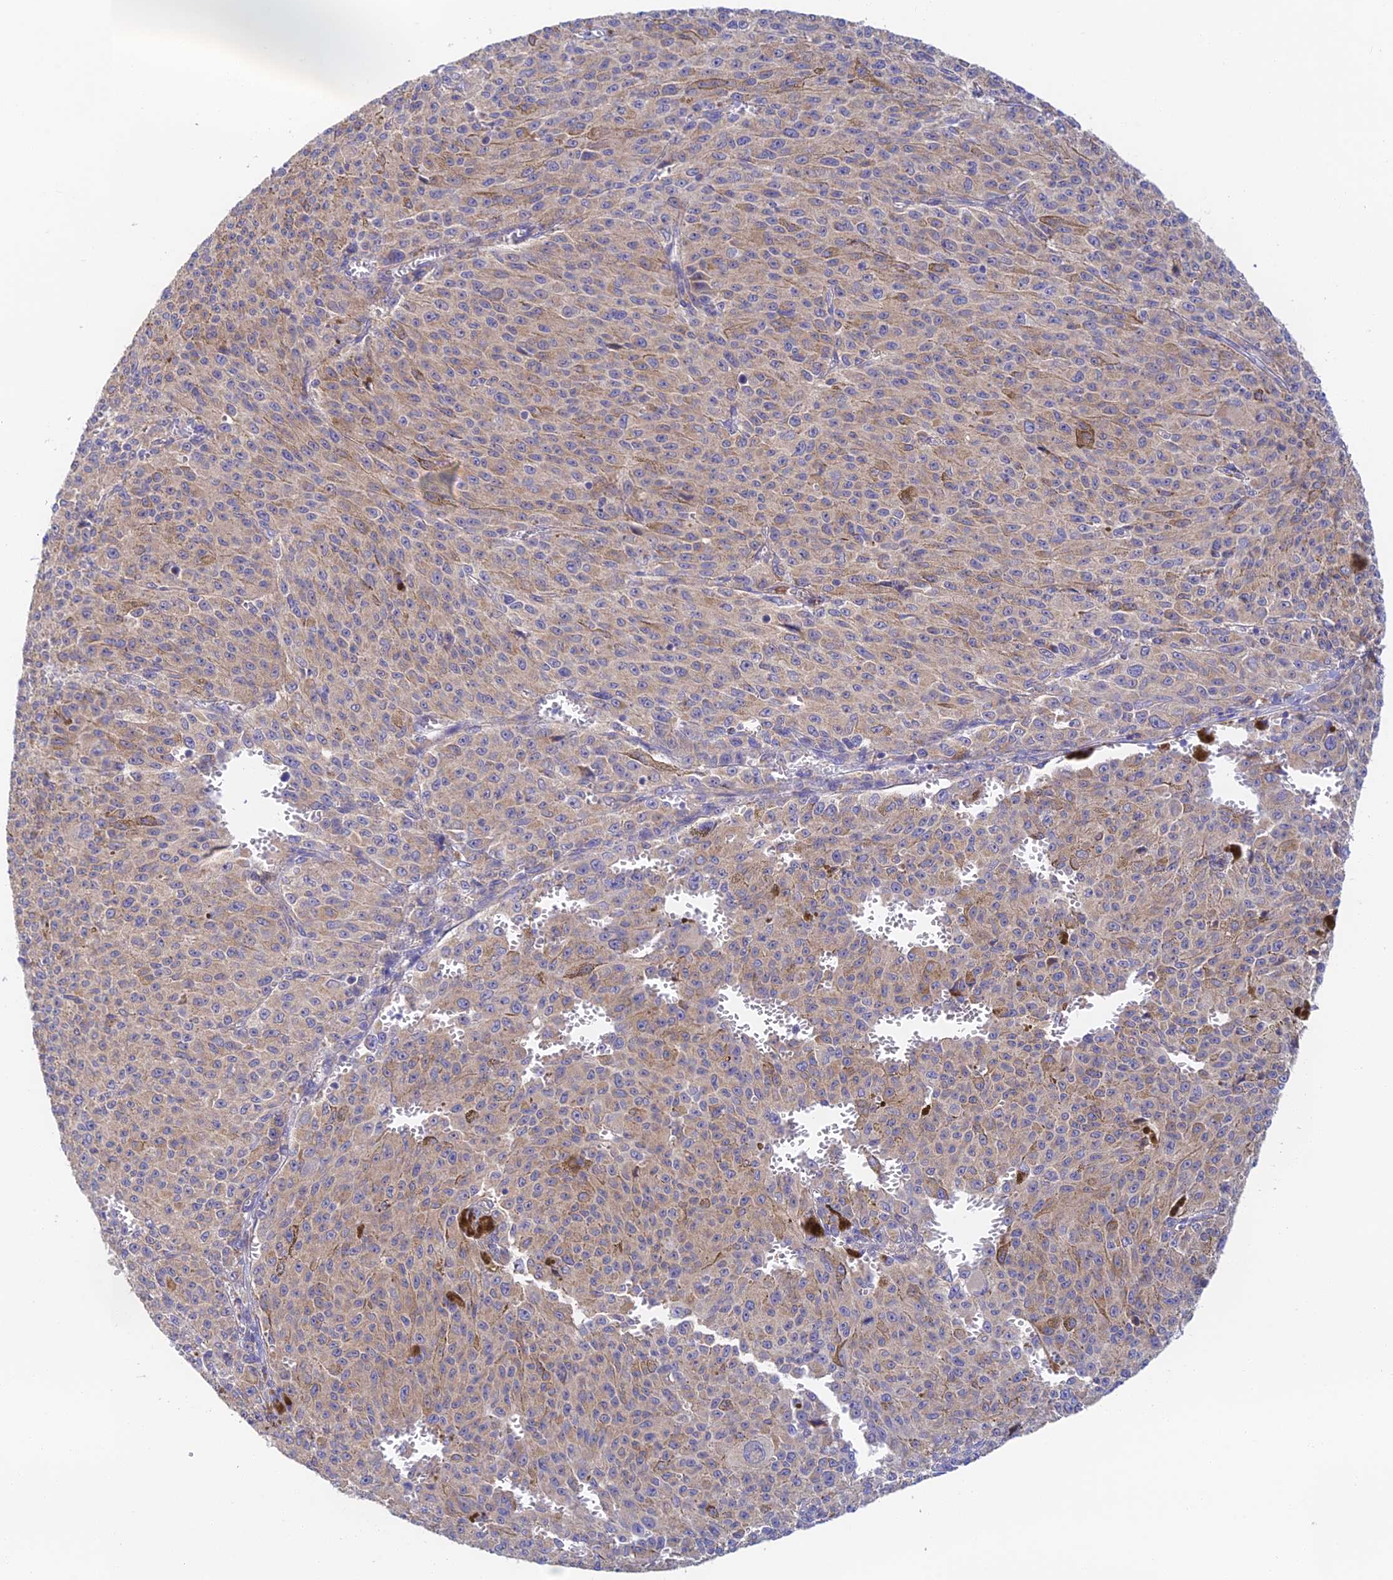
{"staining": {"intensity": "negative", "quantity": "none", "location": "none"}, "tissue": "melanoma", "cell_type": "Tumor cells", "image_type": "cancer", "snomed": [{"axis": "morphology", "description": "Malignant melanoma, NOS"}, {"axis": "topography", "description": "Skin"}], "caption": "A high-resolution photomicrograph shows IHC staining of melanoma, which demonstrates no significant staining in tumor cells. The staining was performed using DAB (3,3'-diaminobenzidine) to visualize the protein expression in brown, while the nuclei were stained in blue with hematoxylin (Magnification: 20x).", "gene": "RANBP6", "patient": {"sex": "female", "age": 52}}